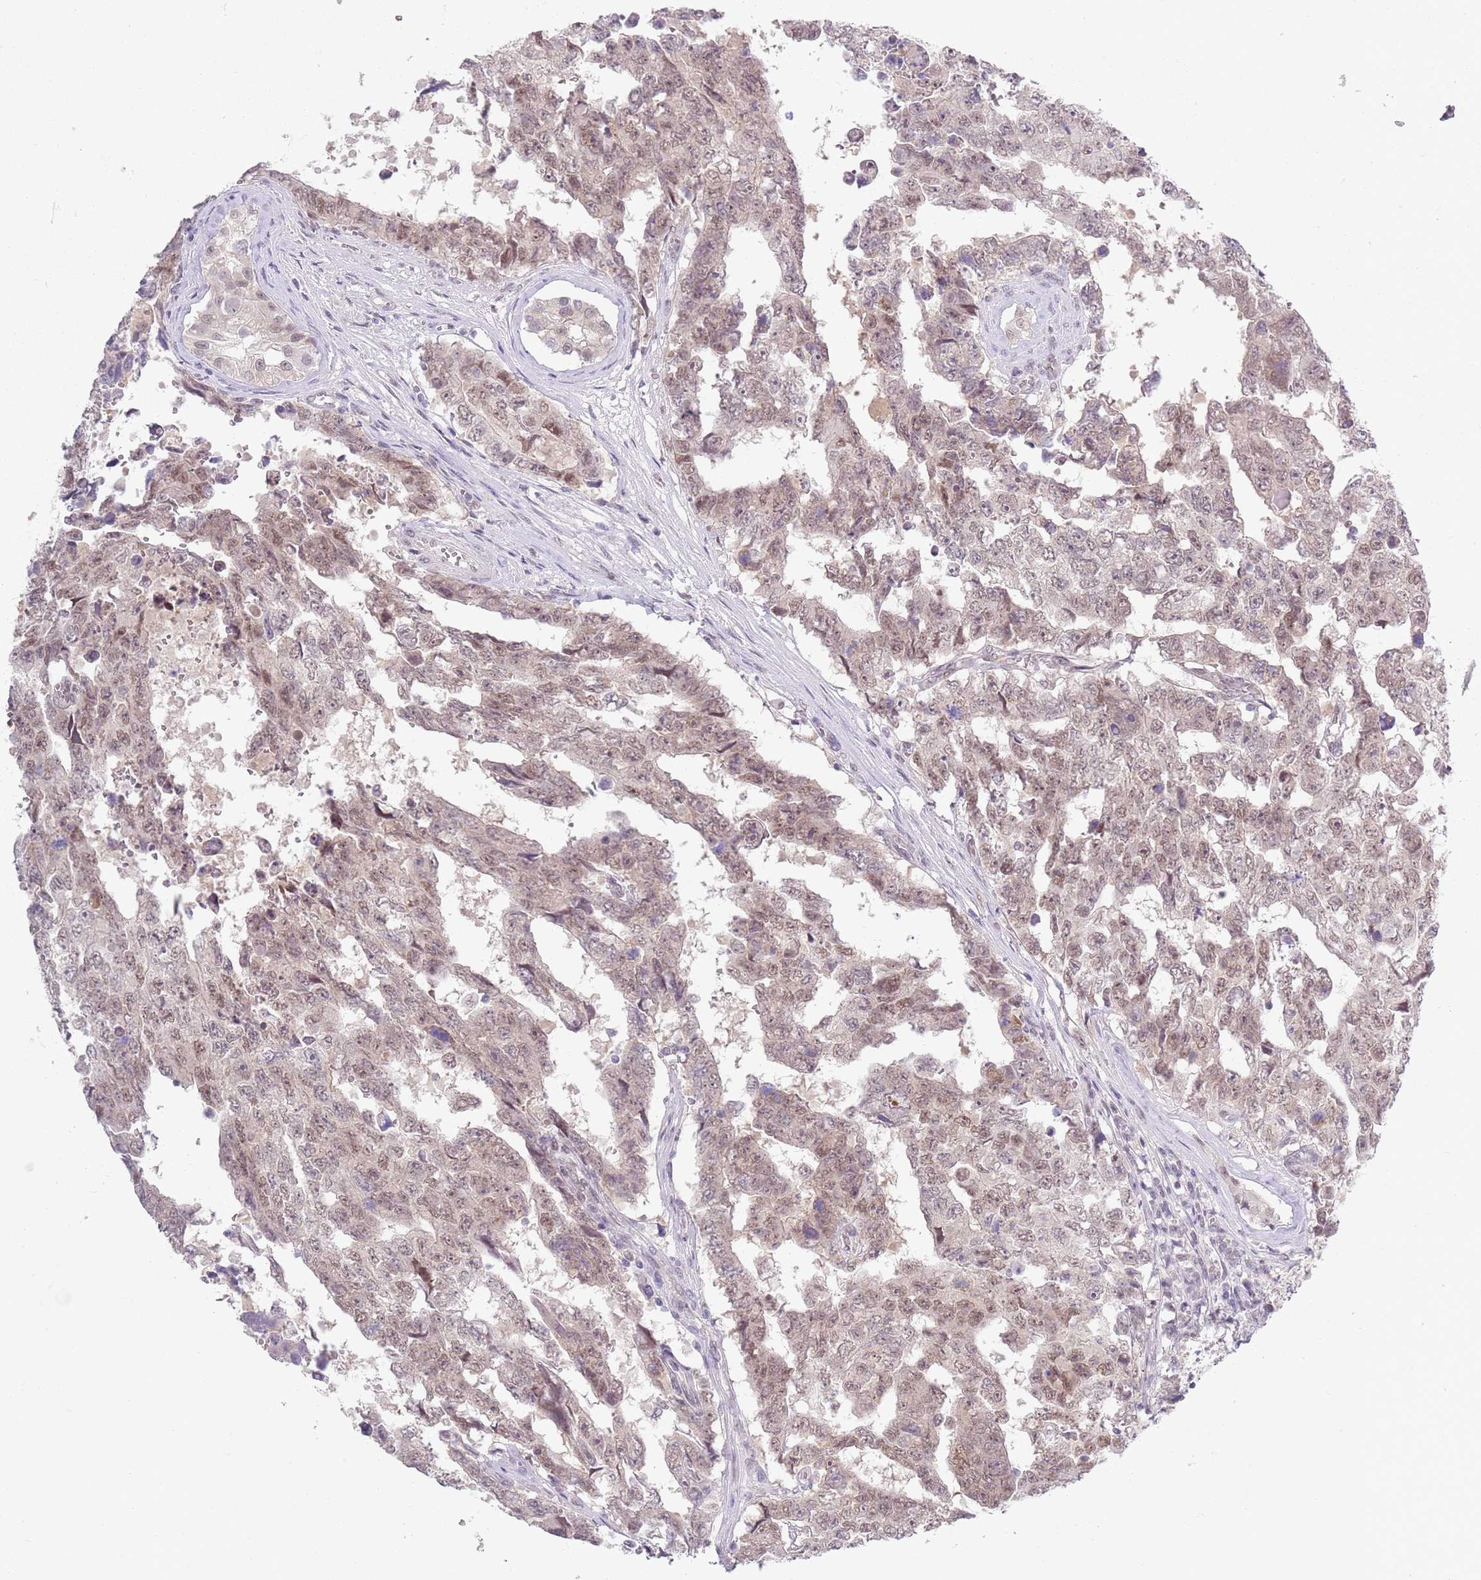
{"staining": {"intensity": "weak", "quantity": ">75%", "location": "nuclear"}, "tissue": "testis cancer", "cell_type": "Tumor cells", "image_type": "cancer", "snomed": [{"axis": "morphology", "description": "Normal tissue, NOS"}, {"axis": "morphology", "description": "Carcinoma, Embryonal, NOS"}, {"axis": "topography", "description": "Testis"}, {"axis": "topography", "description": "Epididymis"}], "caption": "A high-resolution micrograph shows immunohistochemistry (IHC) staining of testis cancer, which reveals weak nuclear staining in approximately >75% of tumor cells.", "gene": "SEPHS2", "patient": {"sex": "male", "age": 25}}